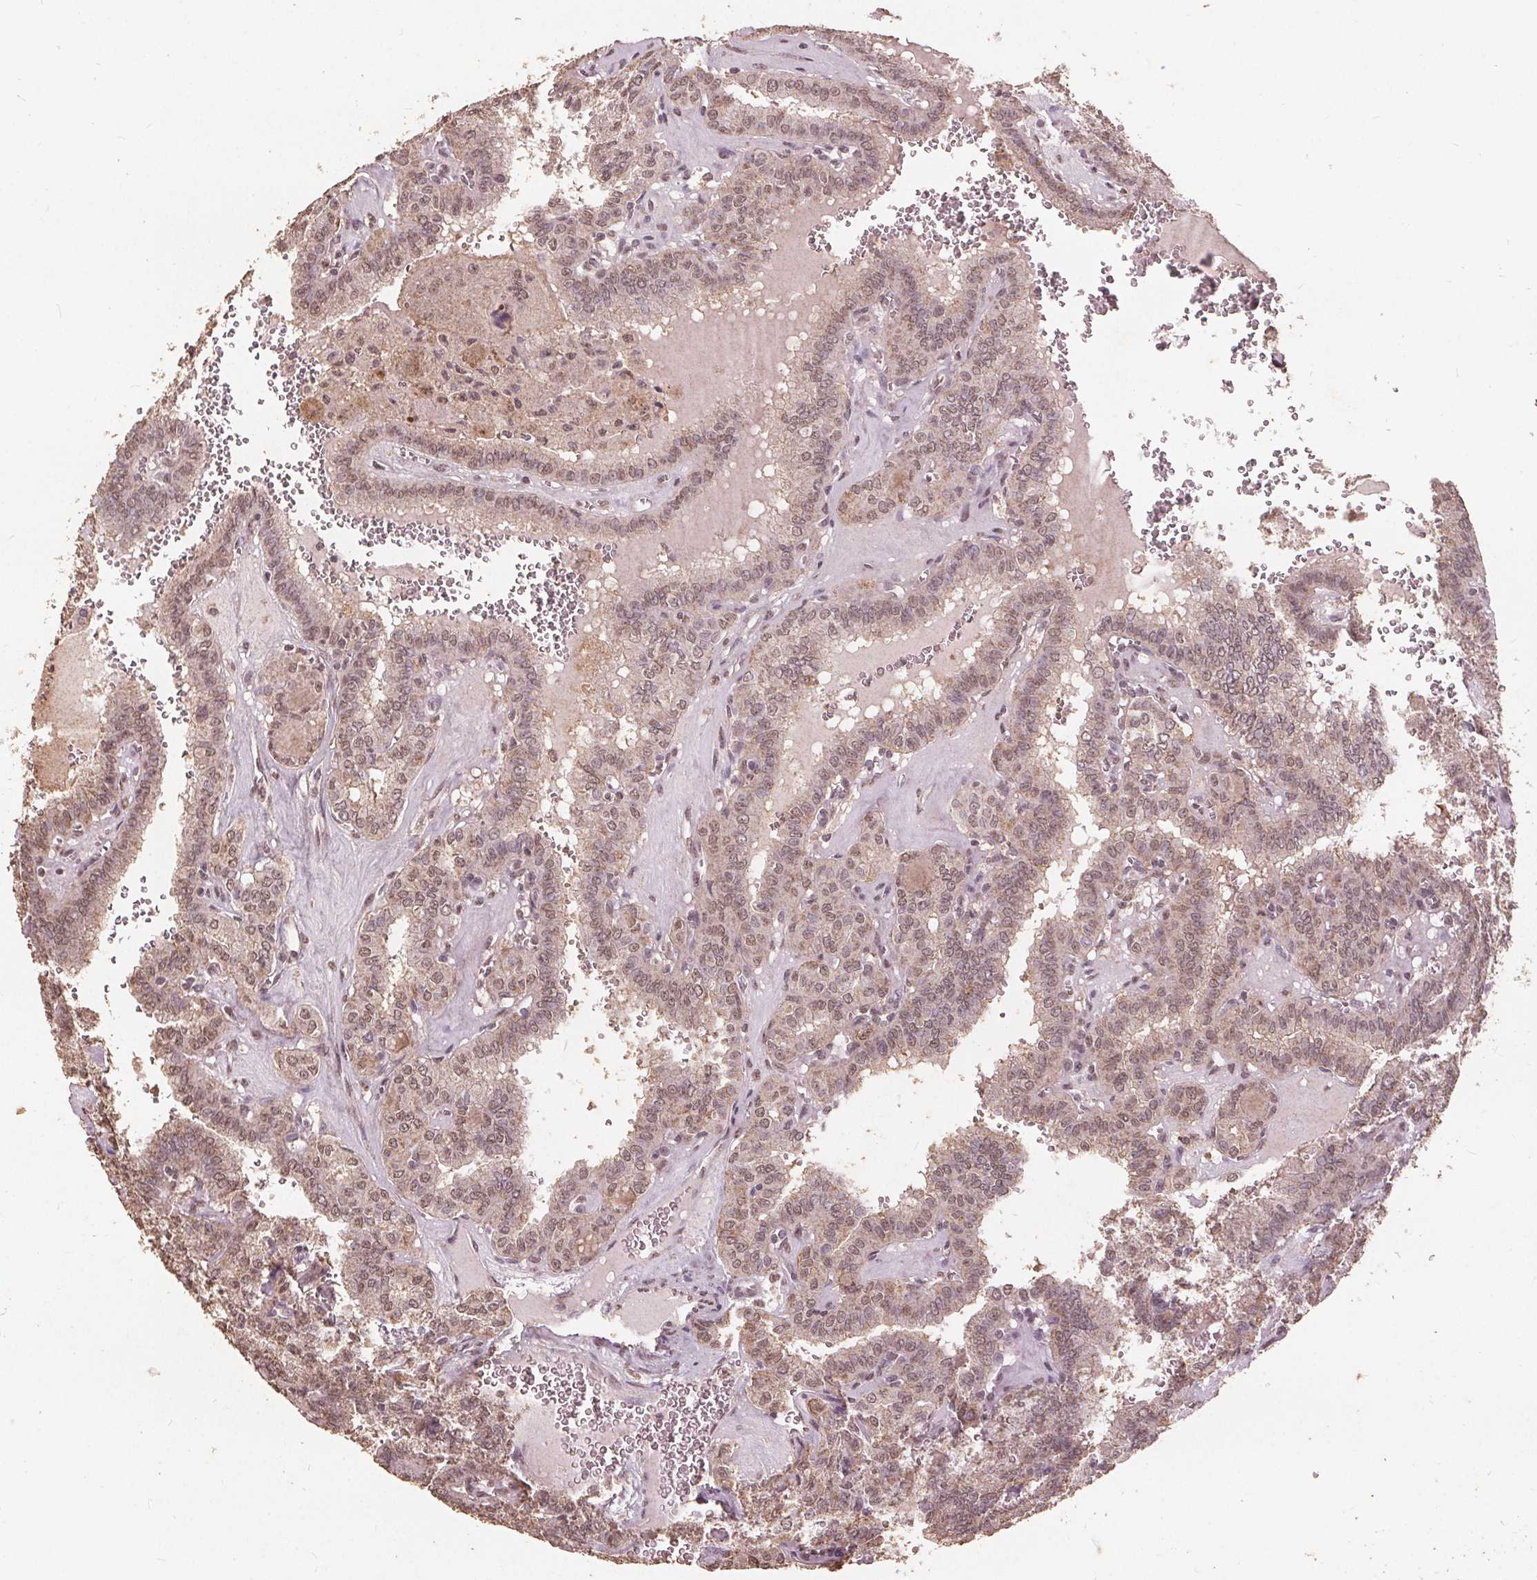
{"staining": {"intensity": "weak", "quantity": ">75%", "location": "nuclear"}, "tissue": "thyroid cancer", "cell_type": "Tumor cells", "image_type": "cancer", "snomed": [{"axis": "morphology", "description": "Papillary adenocarcinoma, NOS"}, {"axis": "topography", "description": "Thyroid gland"}], "caption": "An IHC micrograph of tumor tissue is shown. Protein staining in brown labels weak nuclear positivity in papillary adenocarcinoma (thyroid) within tumor cells.", "gene": "DSG3", "patient": {"sex": "female", "age": 41}}